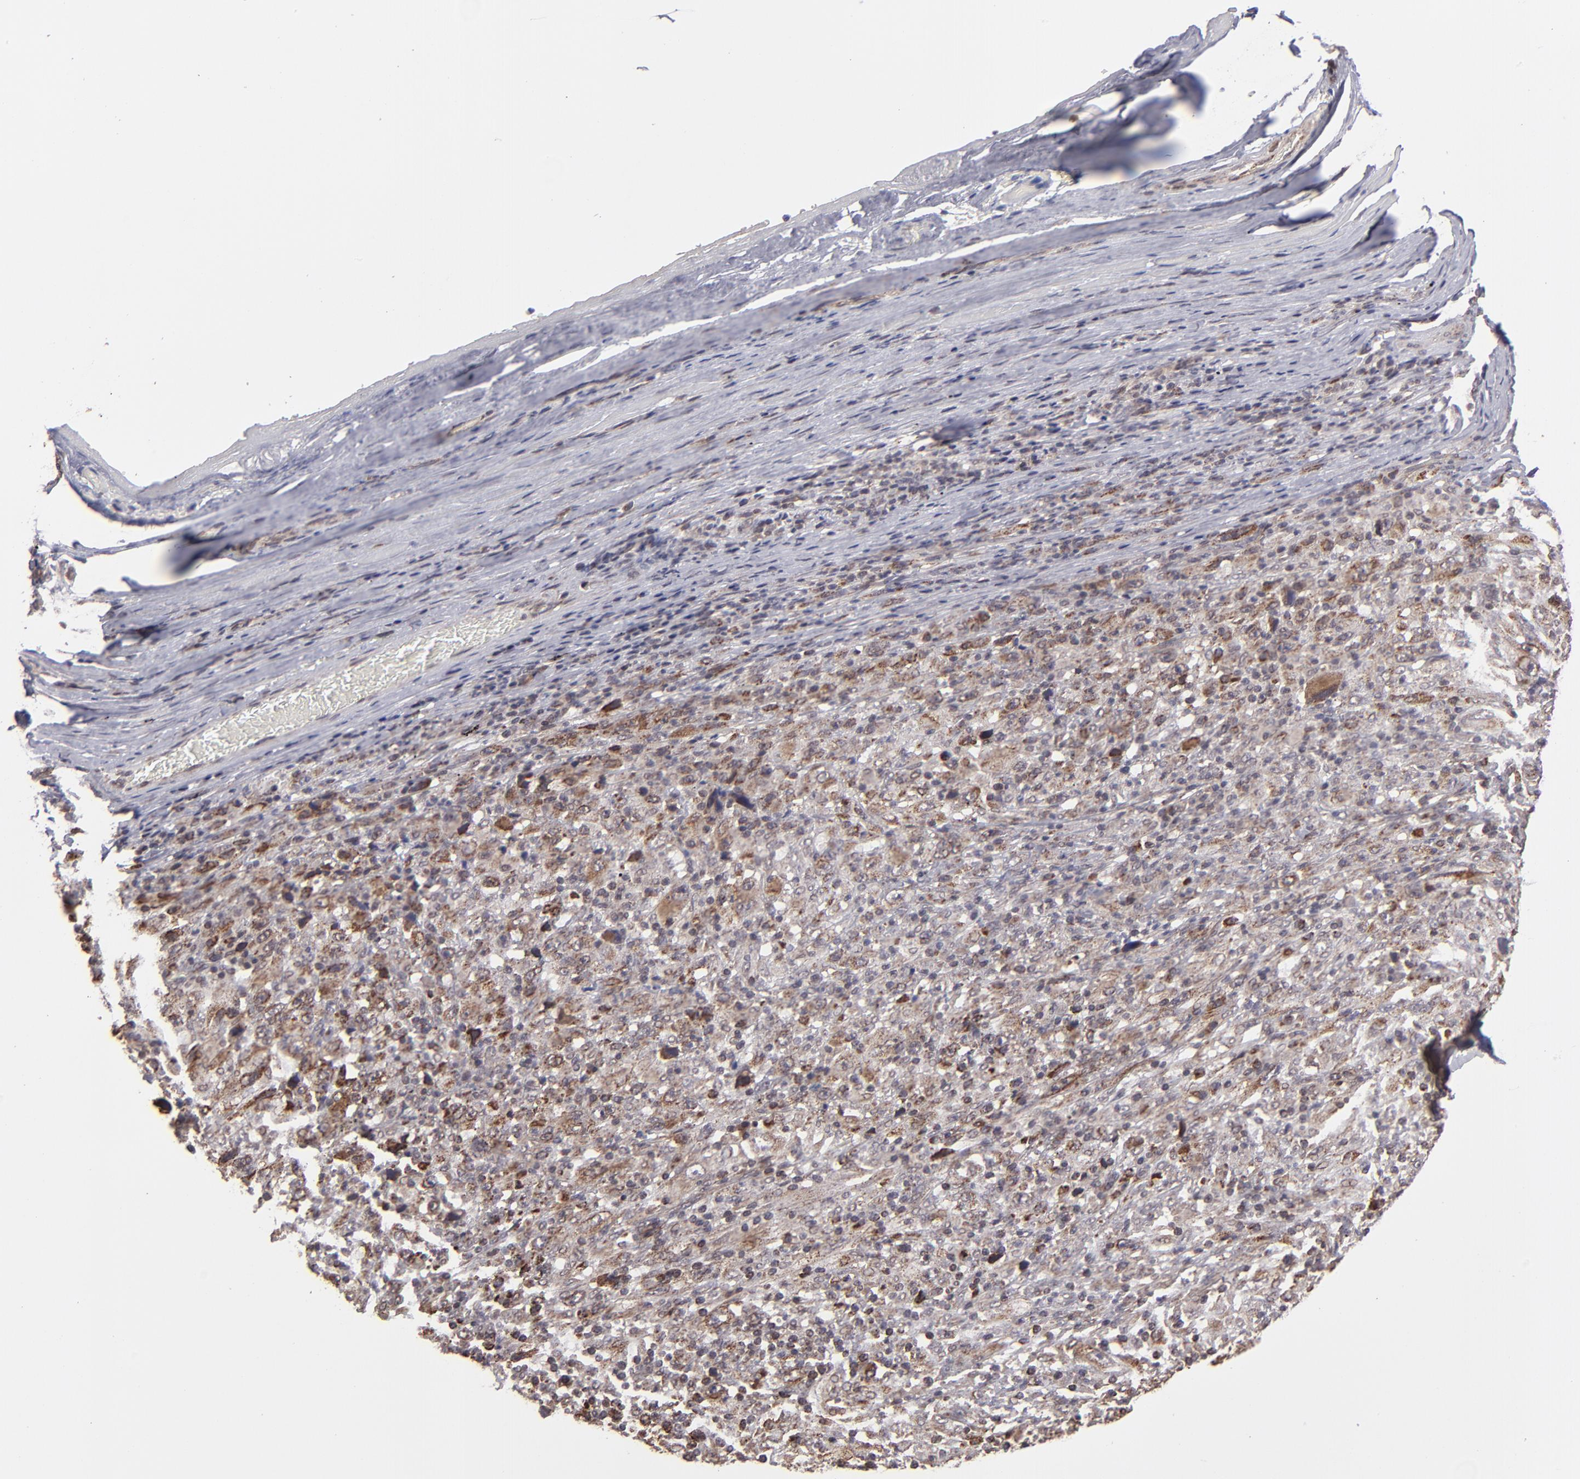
{"staining": {"intensity": "moderate", "quantity": ">75%", "location": "cytoplasmic/membranous"}, "tissue": "melanoma", "cell_type": "Tumor cells", "image_type": "cancer", "snomed": [{"axis": "morphology", "description": "Malignant melanoma, Metastatic site"}, {"axis": "topography", "description": "Skin"}], "caption": "The micrograph reveals a brown stain indicating the presence of a protein in the cytoplasmic/membranous of tumor cells in melanoma.", "gene": "SLC15A1", "patient": {"sex": "female", "age": 56}}